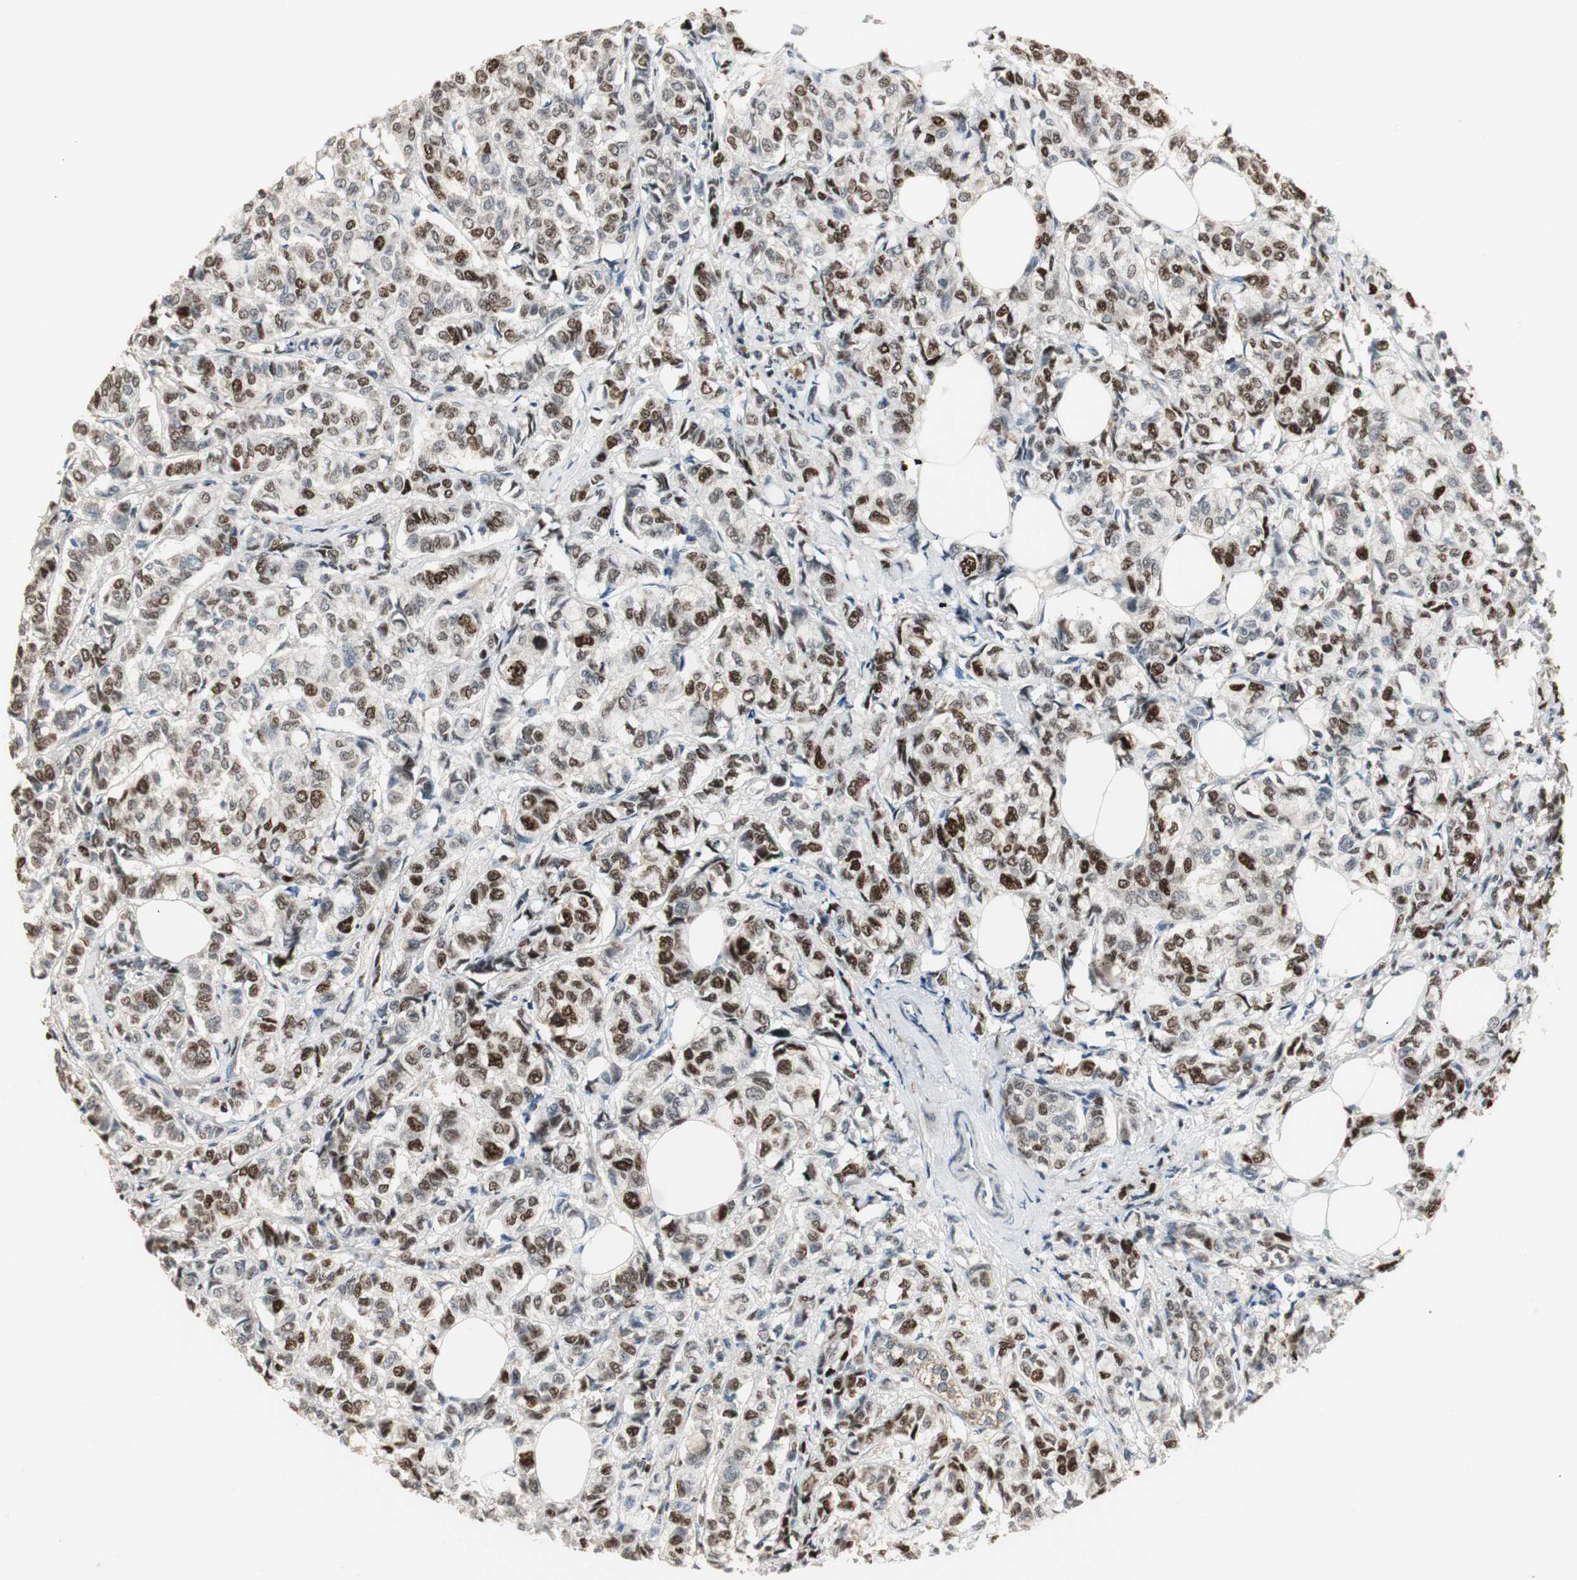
{"staining": {"intensity": "strong", "quantity": ">75%", "location": "nuclear"}, "tissue": "breast cancer", "cell_type": "Tumor cells", "image_type": "cancer", "snomed": [{"axis": "morphology", "description": "Lobular carcinoma"}, {"axis": "topography", "description": "Breast"}], "caption": "Immunohistochemistry image of lobular carcinoma (breast) stained for a protein (brown), which displays high levels of strong nuclear positivity in approximately >75% of tumor cells.", "gene": "FEN1", "patient": {"sex": "female", "age": 60}}